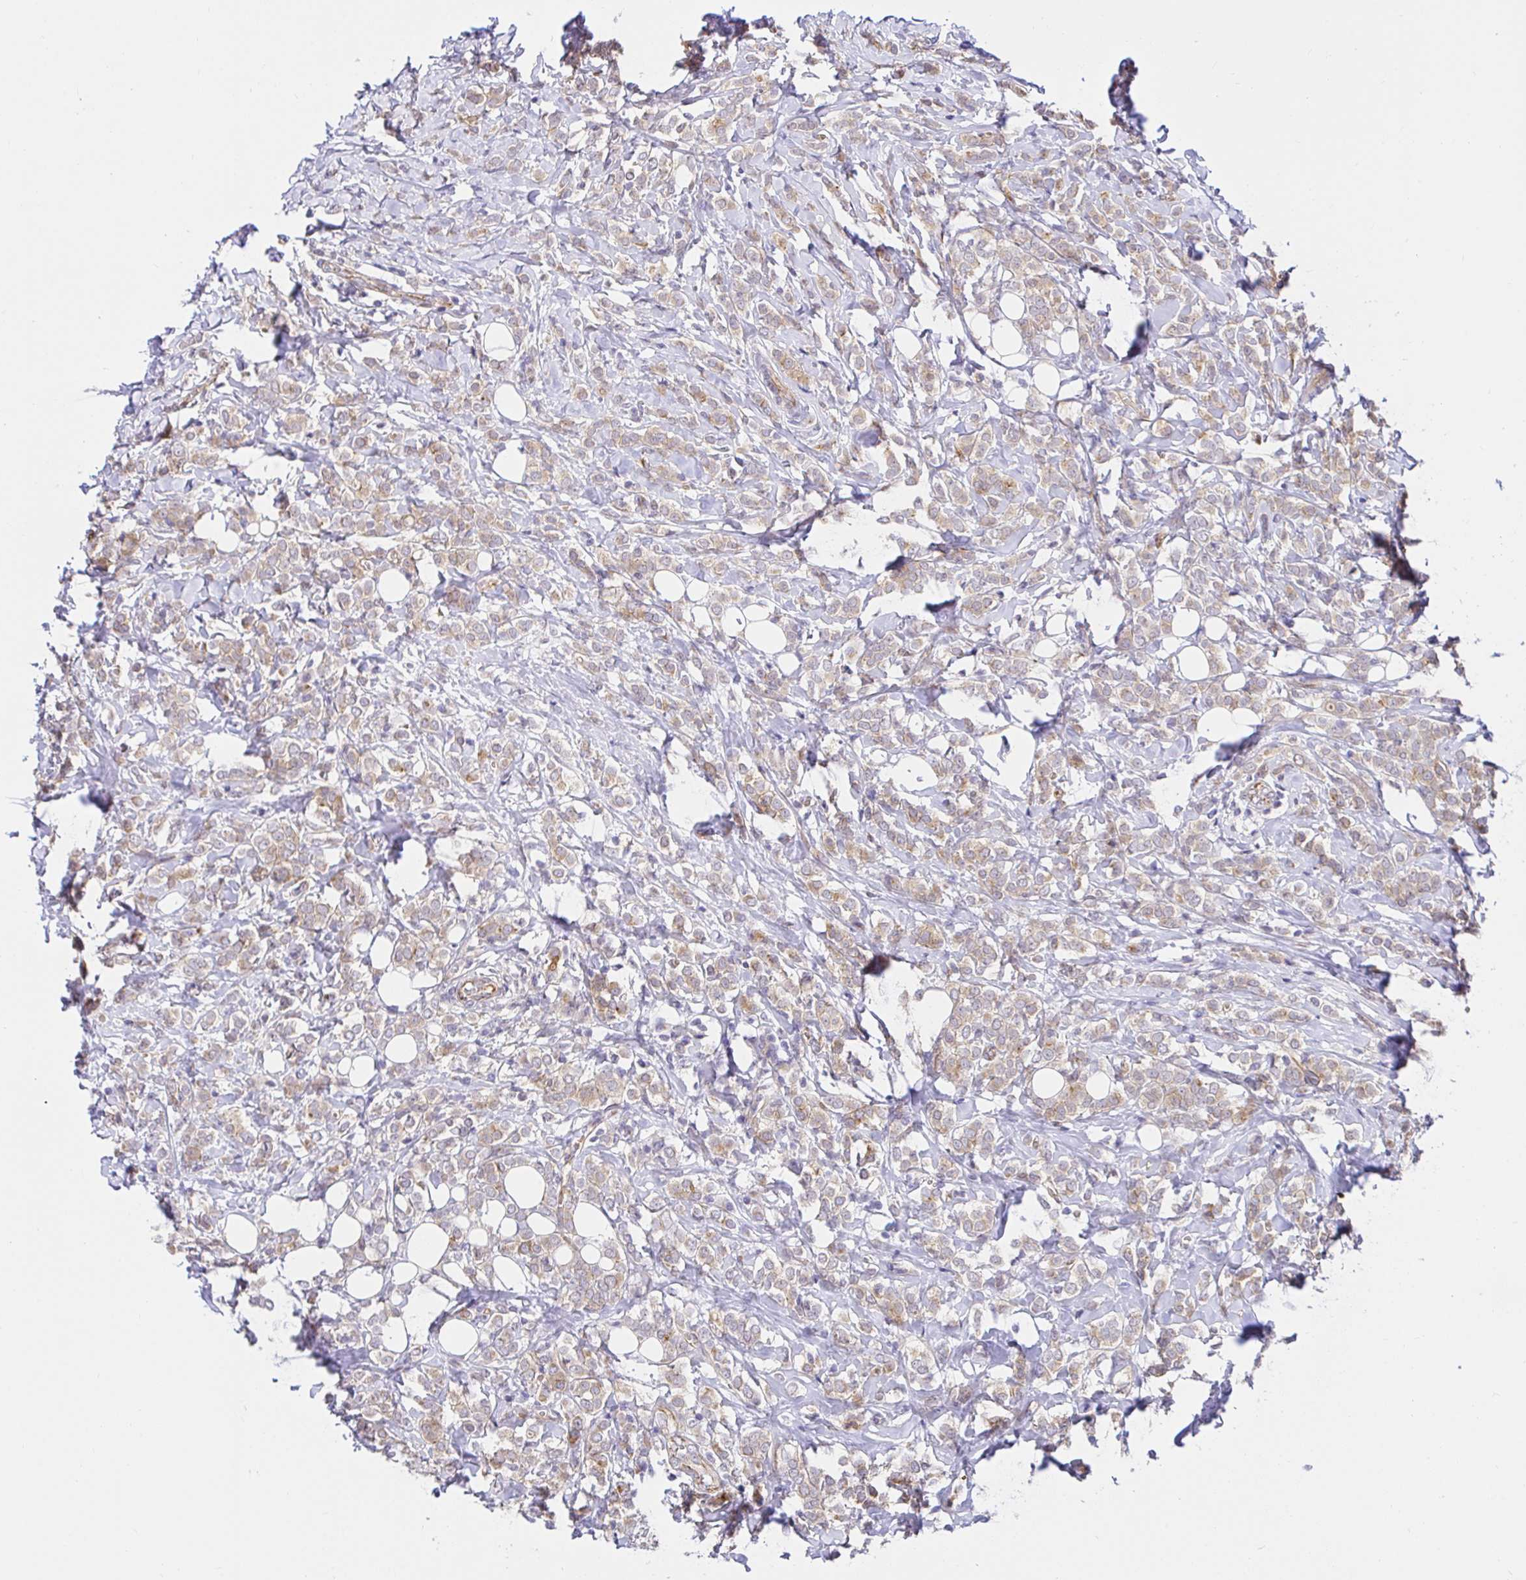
{"staining": {"intensity": "weak", "quantity": ">75%", "location": "cytoplasmic/membranous"}, "tissue": "breast cancer", "cell_type": "Tumor cells", "image_type": "cancer", "snomed": [{"axis": "morphology", "description": "Lobular carcinoma"}, {"axis": "topography", "description": "Breast"}], "caption": "Immunohistochemistry (IHC) photomicrograph of neoplastic tissue: lobular carcinoma (breast) stained using immunohistochemistry demonstrates low levels of weak protein expression localized specifically in the cytoplasmic/membranous of tumor cells, appearing as a cytoplasmic/membranous brown color.", "gene": "TRIM55", "patient": {"sex": "female", "age": 49}}